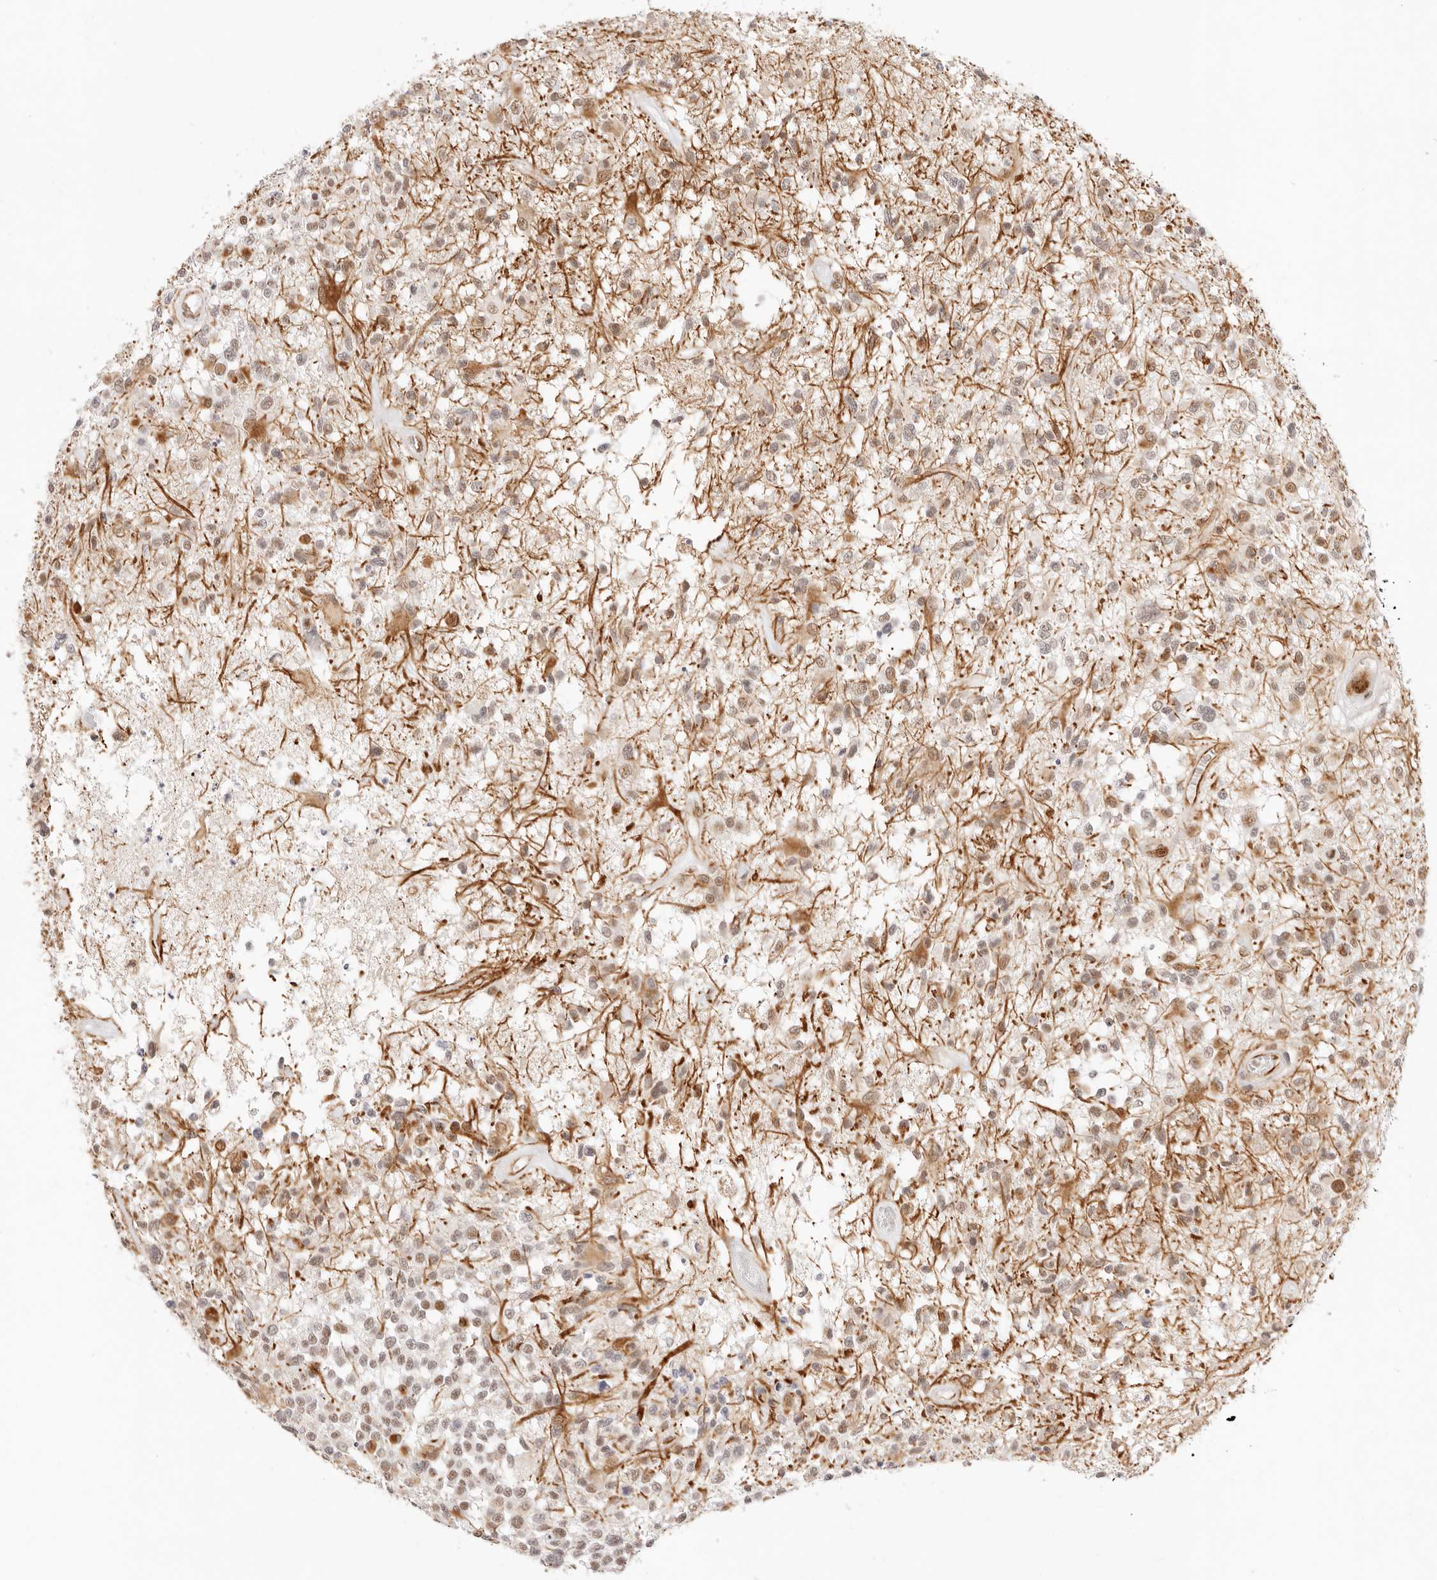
{"staining": {"intensity": "moderate", "quantity": "25%-75%", "location": "cytoplasmic/membranous,nuclear"}, "tissue": "glioma", "cell_type": "Tumor cells", "image_type": "cancer", "snomed": [{"axis": "morphology", "description": "Glioma, malignant, High grade"}, {"axis": "morphology", "description": "Glioblastoma, NOS"}, {"axis": "topography", "description": "Brain"}], "caption": "A brown stain highlights moderate cytoplasmic/membranous and nuclear positivity of a protein in human glioma tumor cells. (Brightfield microscopy of DAB IHC at high magnification).", "gene": "ZC3H11A", "patient": {"sex": "male", "age": 60}}